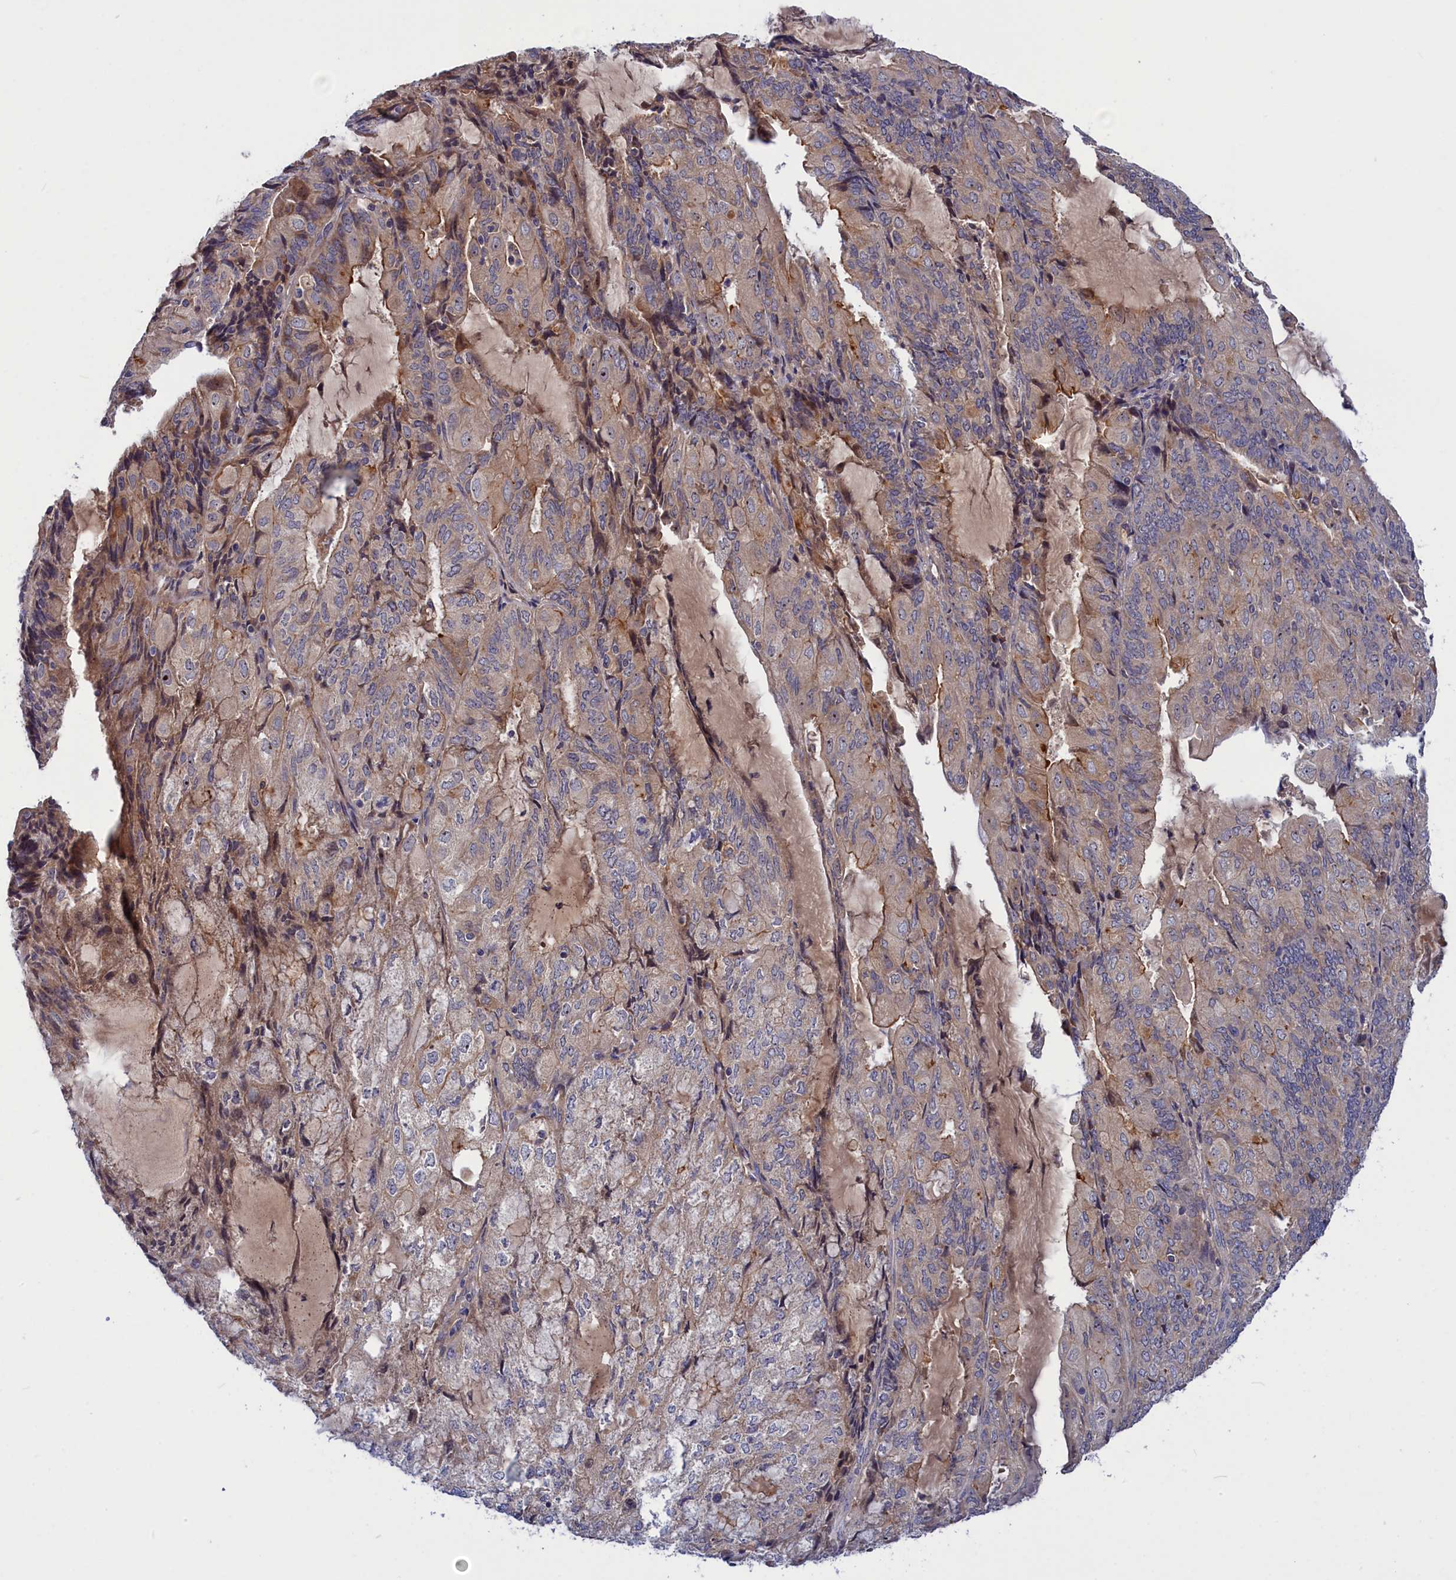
{"staining": {"intensity": "moderate", "quantity": "<25%", "location": "cytoplasmic/membranous"}, "tissue": "endometrial cancer", "cell_type": "Tumor cells", "image_type": "cancer", "snomed": [{"axis": "morphology", "description": "Adenocarcinoma, NOS"}, {"axis": "topography", "description": "Endometrium"}], "caption": "Protein expression analysis of adenocarcinoma (endometrial) displays moderate cytoplasmic/membranous staining in about <25% of tumor cells.", "gene": "CRACD", "patient": {"sex": "female", "age": 81}}